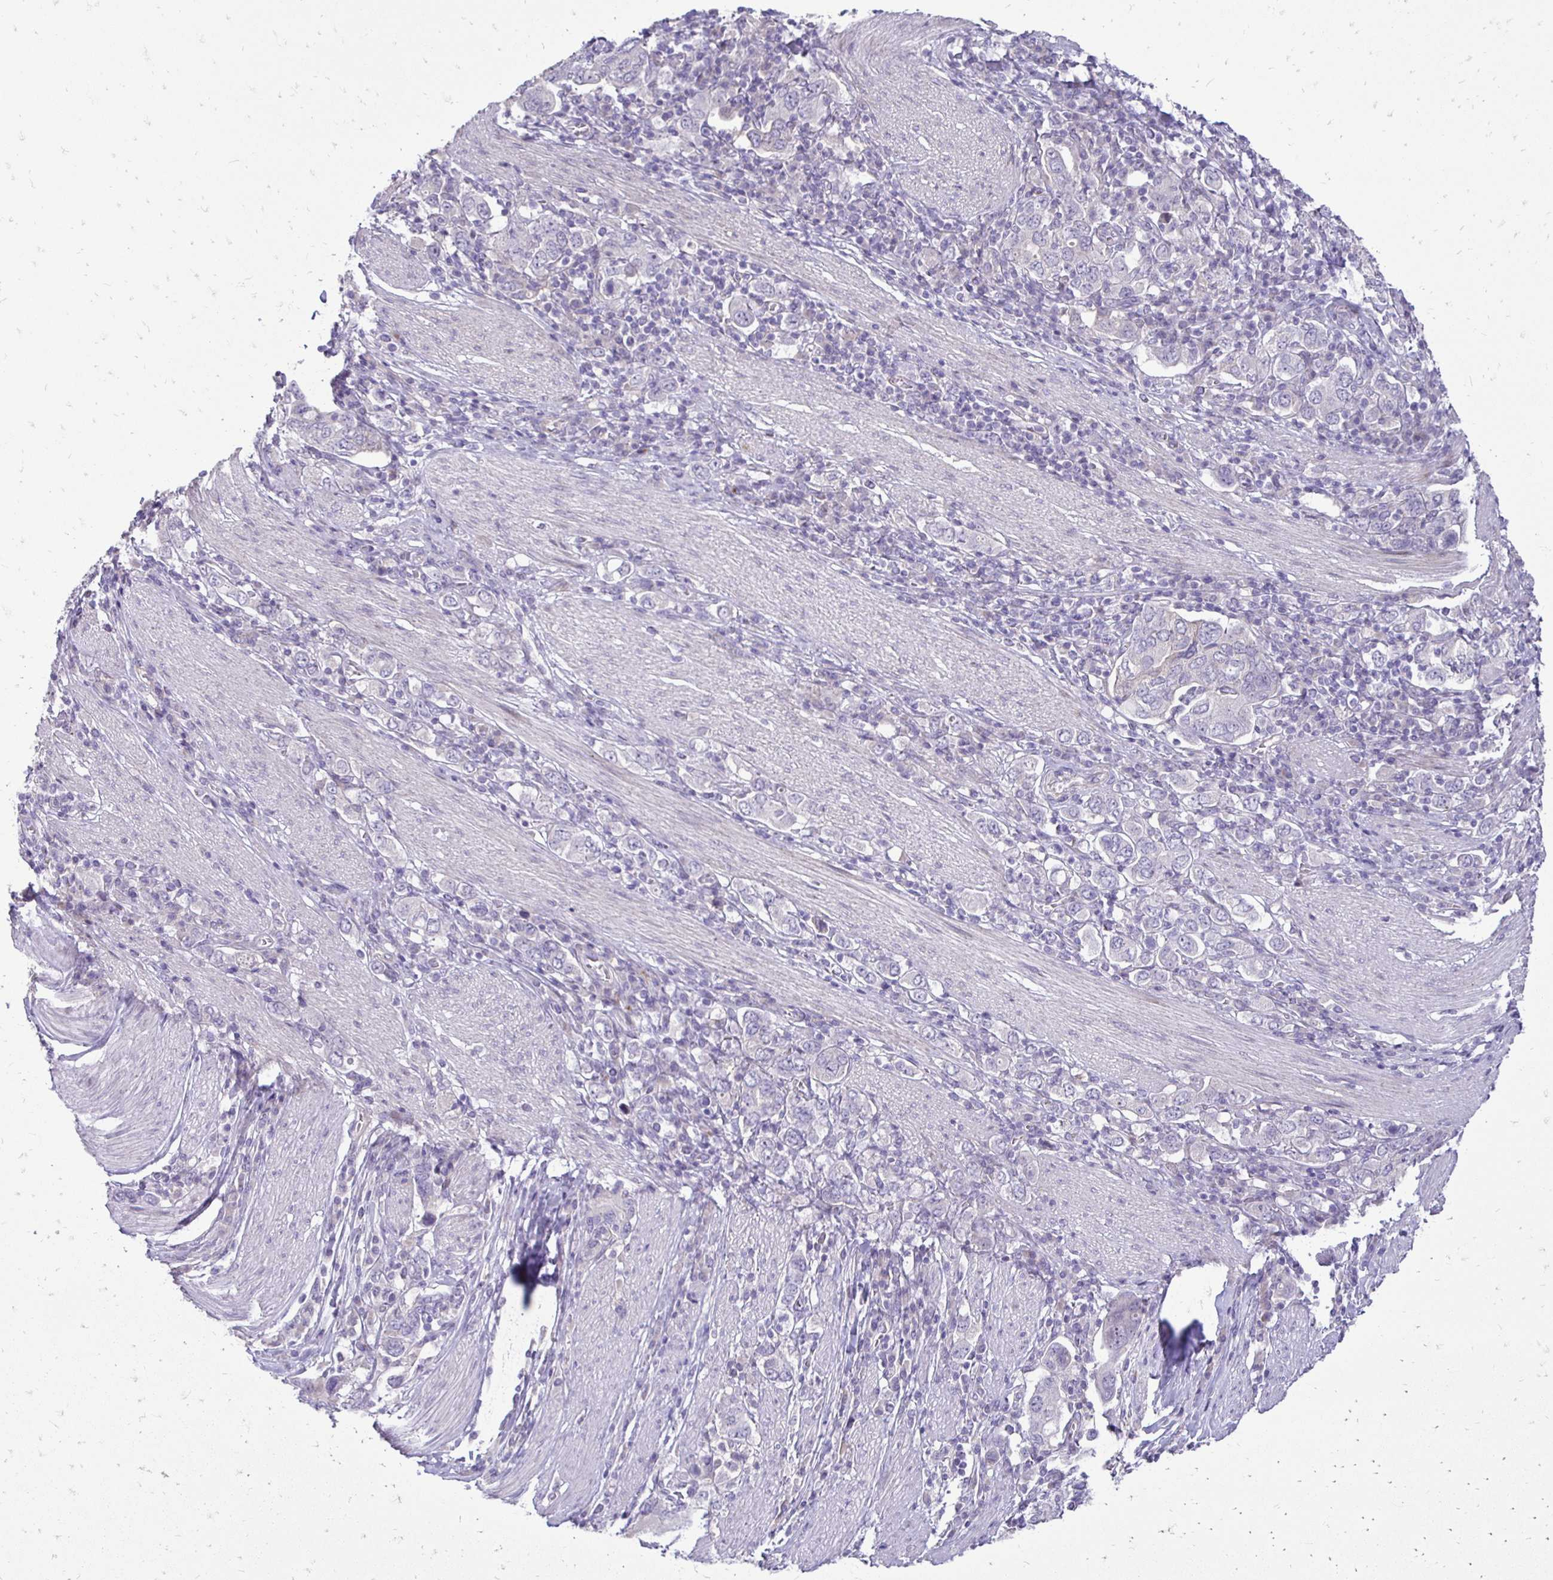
{"staining": {"intensity": "negative", "quantity": "none", "location": "none"}, "tissue": "stomach cancer", "cell_type": "Tumor cells", "image_type": "cancer", "snomed": [{"axis": "morphology", "description": "Adenocarcinoma, NOS"}, {"axis": "topography", "description": "Stomach, upper"}, {"axis": "topography", "description": "Stomach"}], "caption": "Micrograph shows no protein positivity in tumor cells of stomach adenocarcinoma tissue.", "gene": "GAS2", "patient": {"sex": "male", "age": 62}}